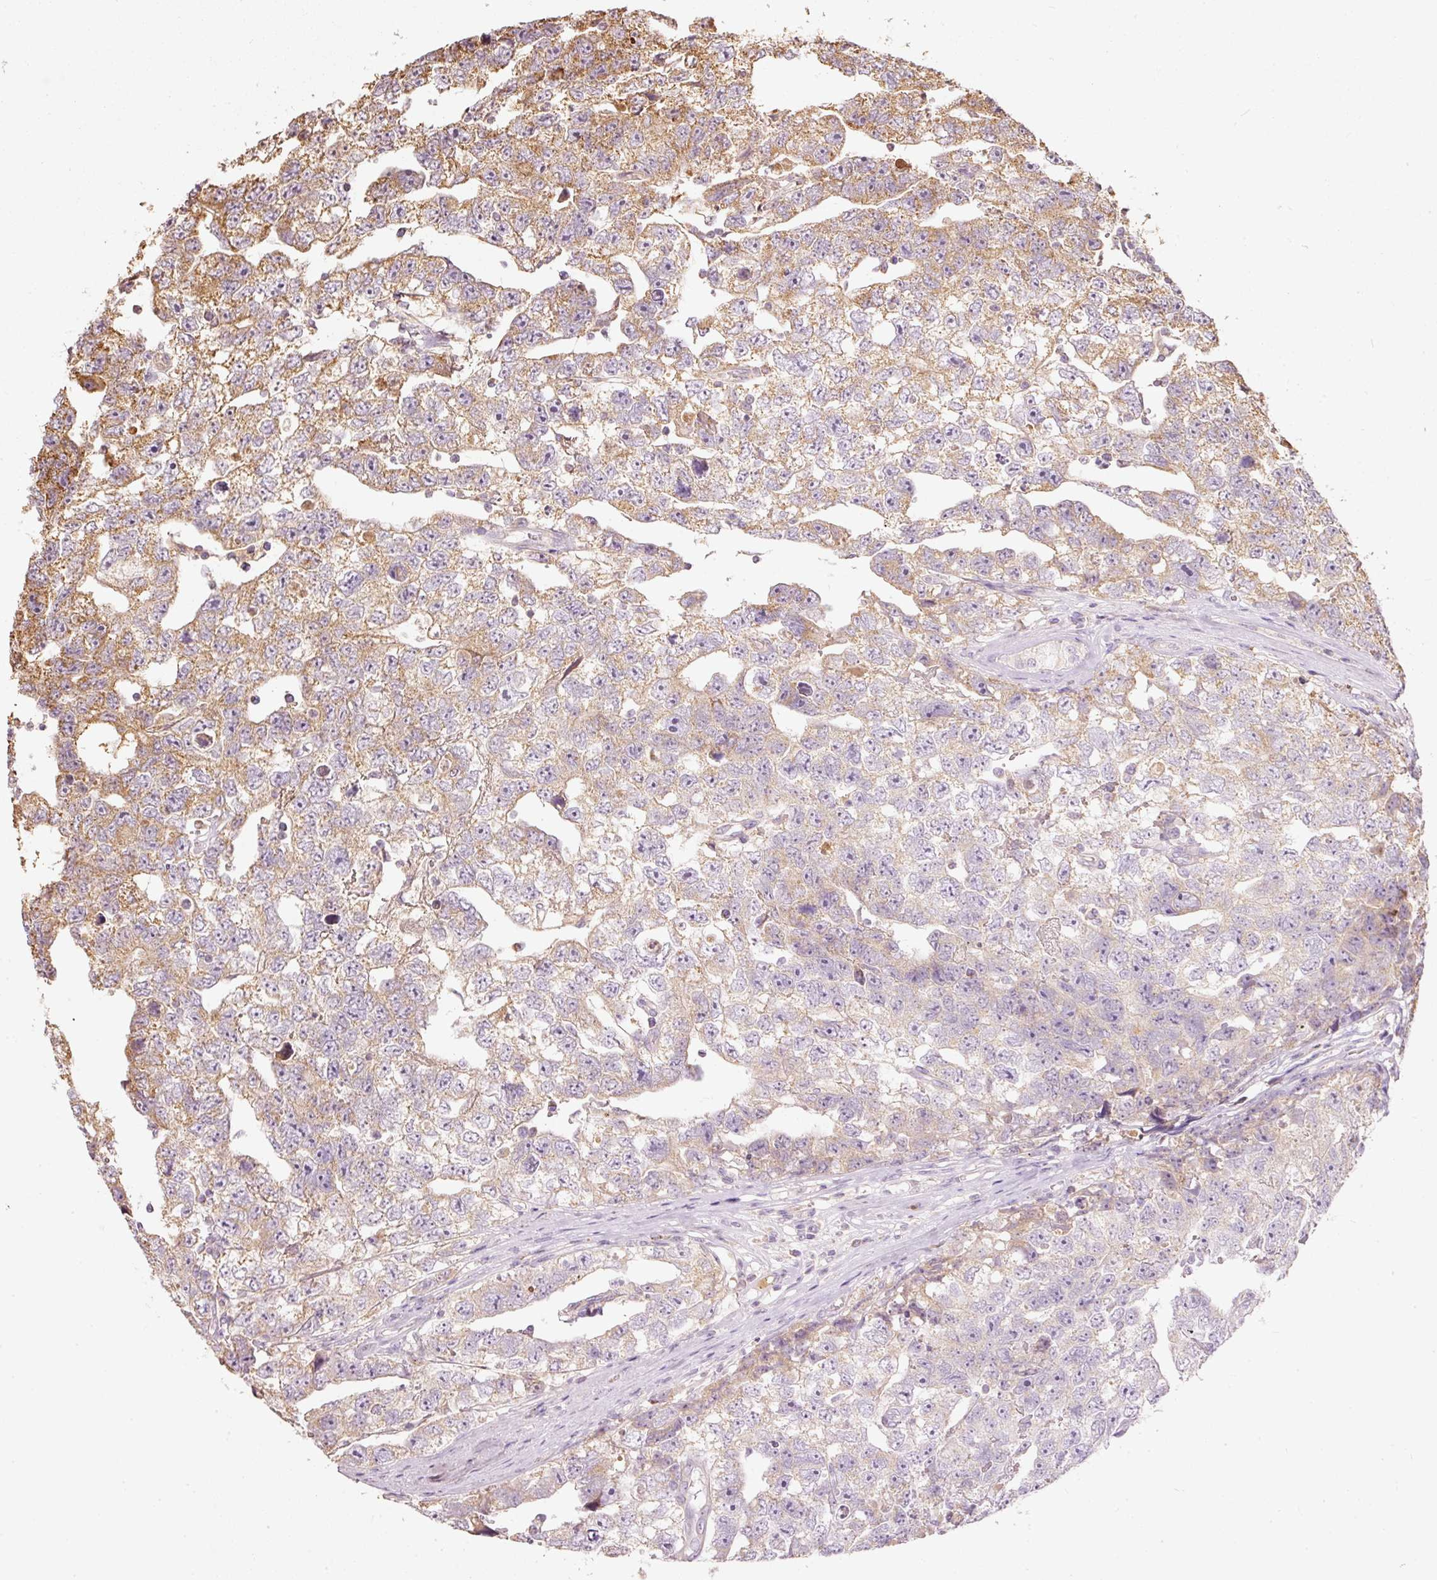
{"staining": {"intensity": "moderate", "quantity": "25%-75%", "location": "cytoplasmic/membranous"}, "tissue": "testis cancer", "cell_type": "Tumor cells", "image_type": "cancer", "snomed": [{"axis": "morphology", "description": "Carcinoma, Embryonal, NOS"}, {"axis": "topography", "description": "Testis"}], "caption": "Testis cancer (embryonal carcinoma) tissue shows moderate cytoplasmic/membranous staining in approximately 25%-75% of tumor cells", "gene": "PSENEN", "patient": {"sex": "male", "age": 22}}